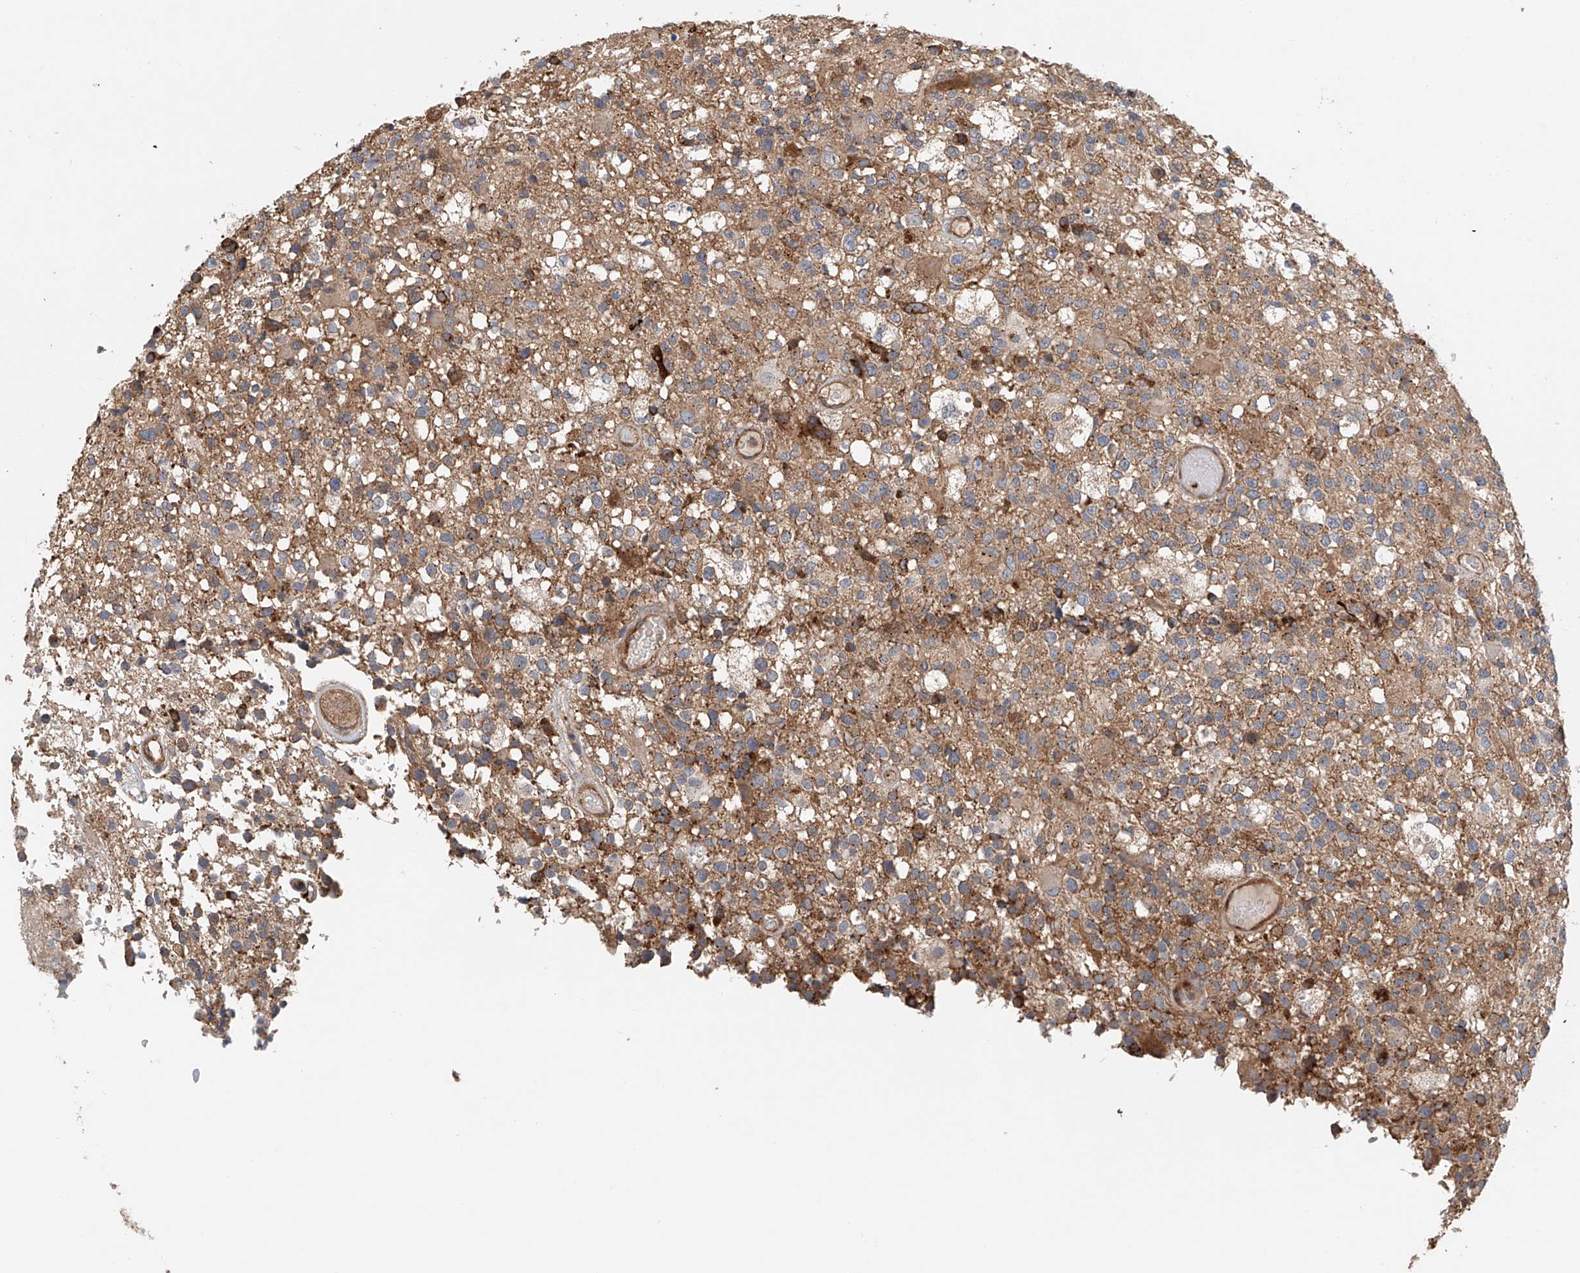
{"staining": {"intensity": "weak", "quantity": "25%-75%", "location": "cytoplasmic/membranous"}, "tissue": "glioma", "cell_type": "Tumor cells", "image_type": "cancer", "snomed": [{"axis": "morphology", "description": "Glioma, malignant, High grade"}, {"axis": "morphology", "description": "Glioblastoma, NOS"}, {"axis": "topography", "description": "Brain"}], "caption": "Protein expression analysis of glioma exhibits weak cytoplasmic/membranous staining in about 25%-75% of tumor cells.", "gene": "FRYL", "patient": {"sex": "male", "age": 60}}